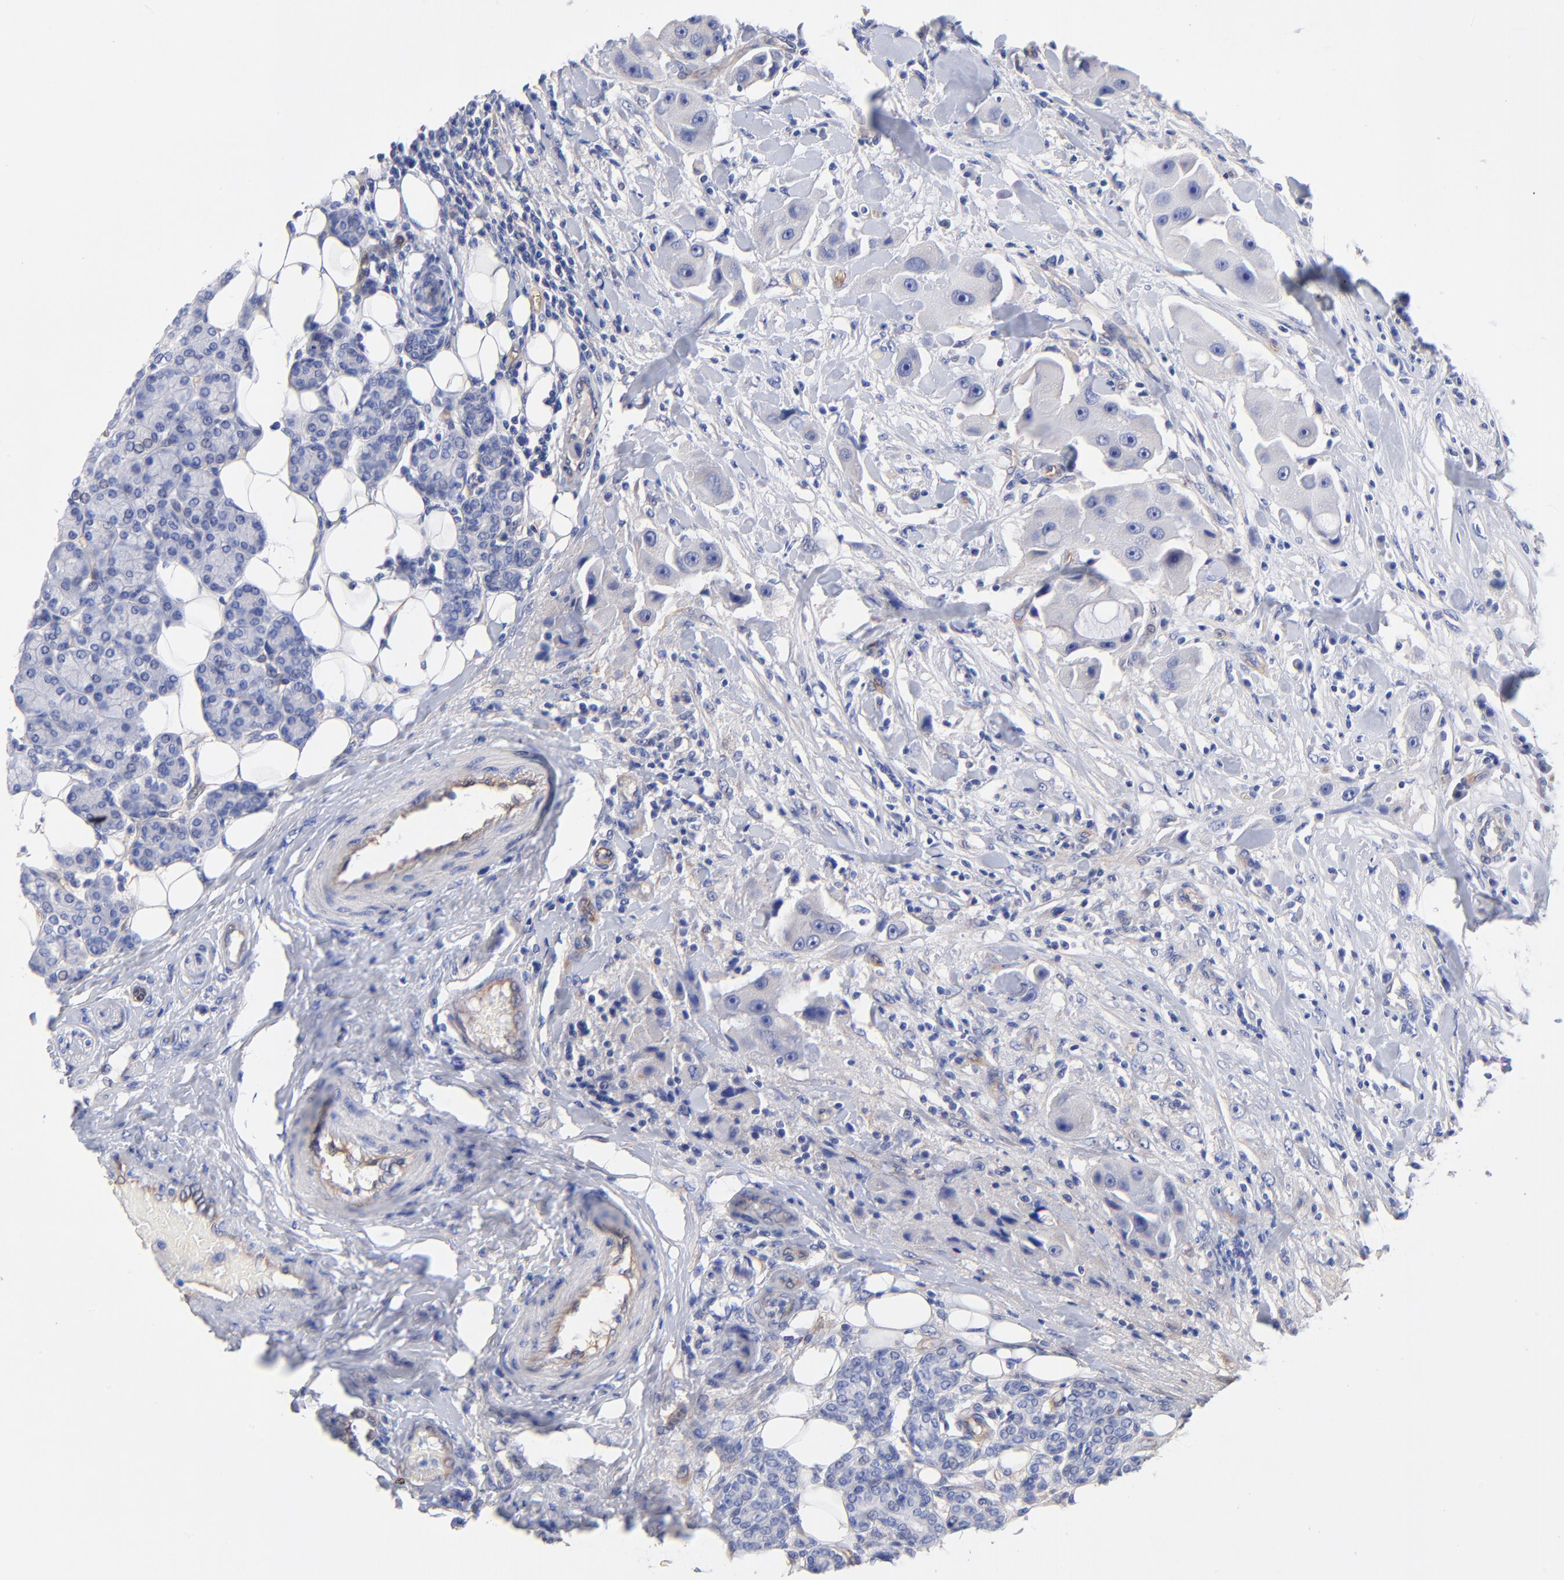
{"staining": {"intensity": "negative", "quantity": "none", "location": "none"}, "tissue": "head and neck cancer", "cell_type": "Tumor cells", "image_type": "cancer", "snomed": [{"axis": "morphology", "description": "Normal tissue, NOS"}, {"axis": "morphology", "description": "Adenocarcinoma, NOS"}, {"axis": "topography", "description": "Salivary gland"}, {"axis": "topography", "description": "Head-Neck"}], "caption": "An immunohistochemistry (IHC) photomicrograph of adenocarcinoma (head and neck) is shown. There is no staining in tumor cells of adenocarcinoma (head and neck). (Stains: DAB immunohistochemistry (IHC) with hematoxylin counter stain, Microscopy: brightfield microscopy at high magnification).", "gene": "SLC44A2", "patient": {"sex": "male", "age": 80}}